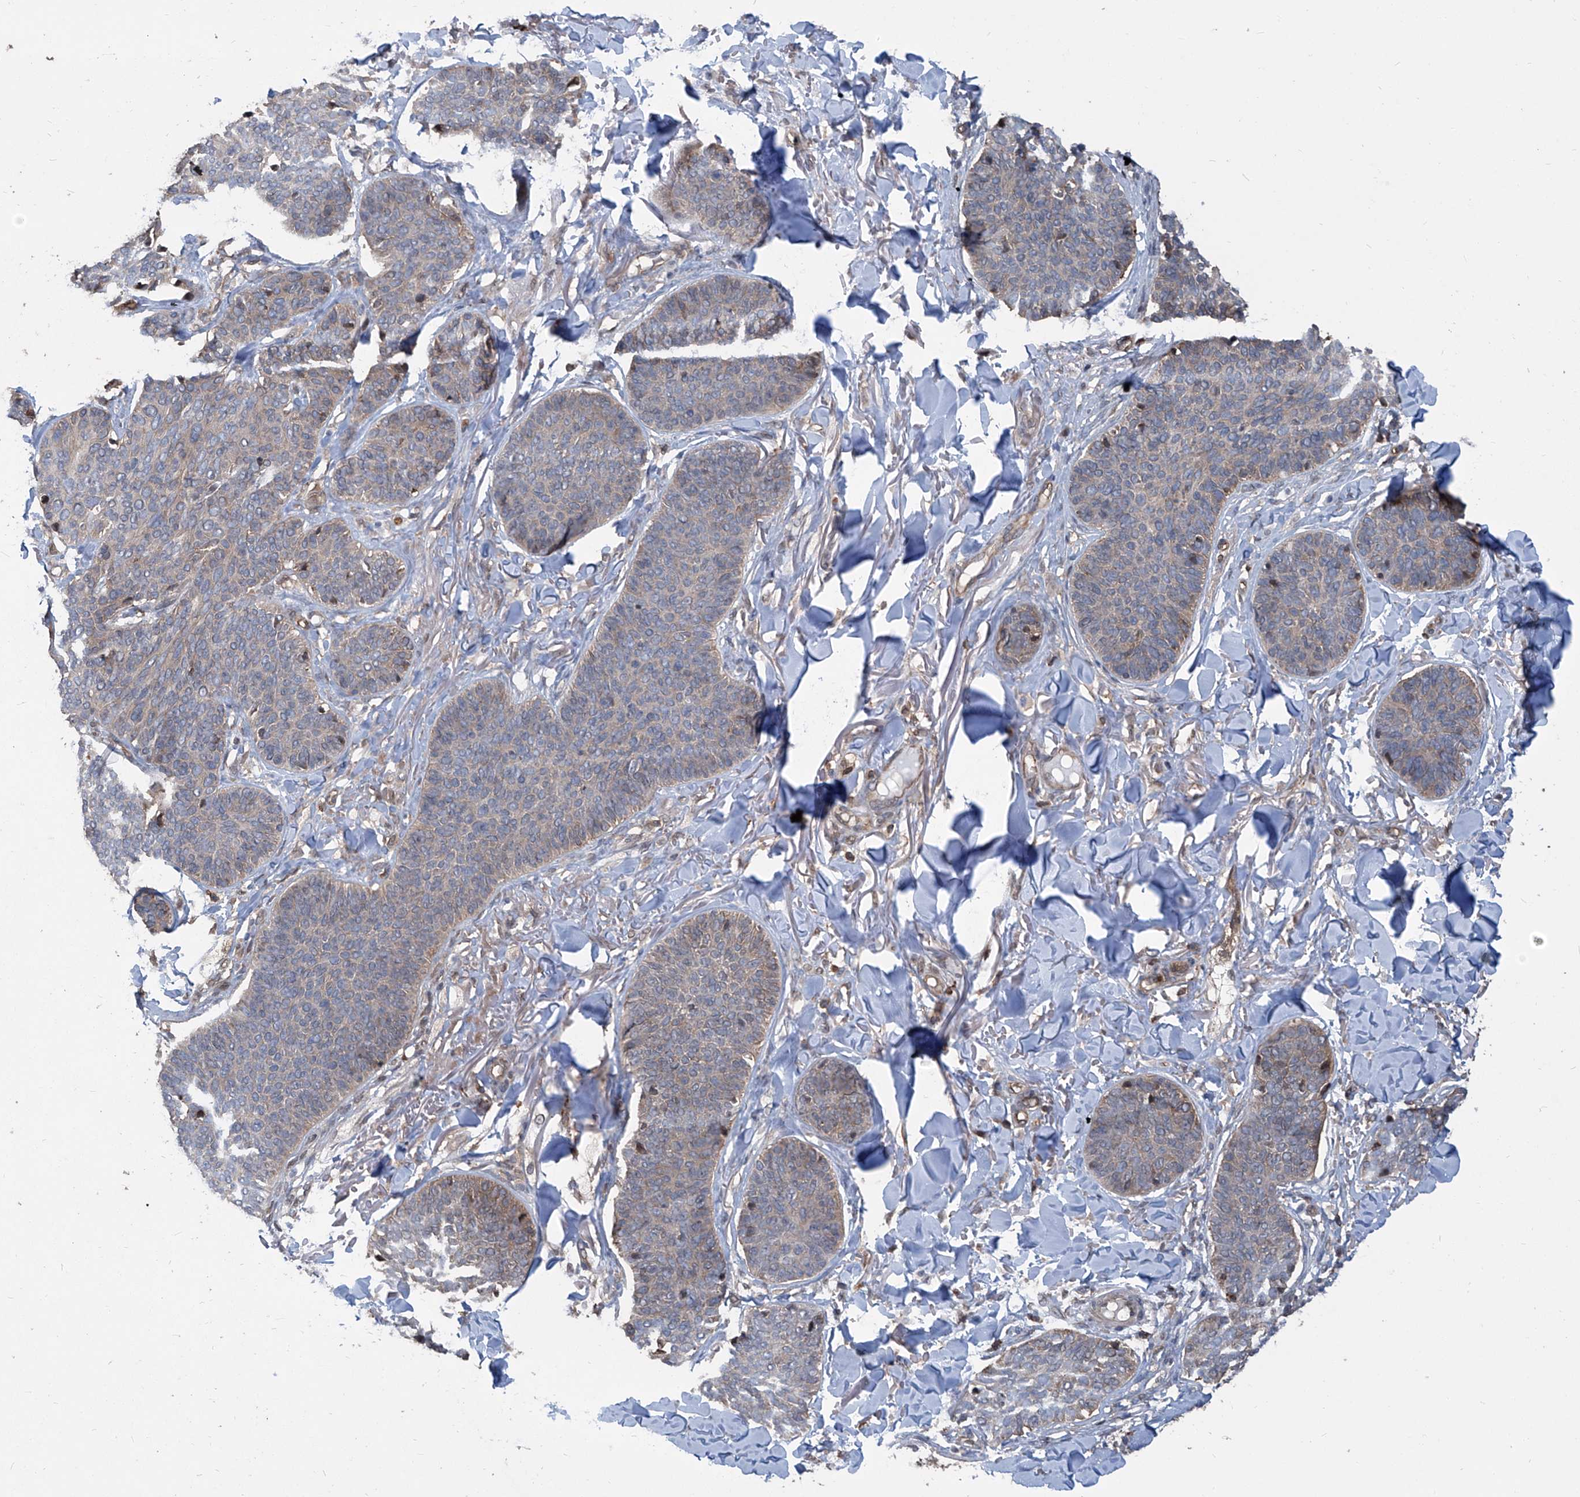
{"staining": {"intensity": "weak", "quantity": "25%-75%", "location": "cytoplasmic/membranous"}, "tissue": "skin cancer", "cell_type": "Tumor cells", "image_type": "cancer", "snomed": [{"axis": "morphology", "description": "Basal cell carcinoma"}, {"axis": "topography", "description": "Skin"}], "caption": "Immunohistochemical staining of skin cancer (basal cell carcinoma) shows weak cytoplasmic/membranous protein positivity in approximately 25%-75% of tumor cells.", "gene": "PSMB1", "patient": {"sex": "male", "age": 85}}